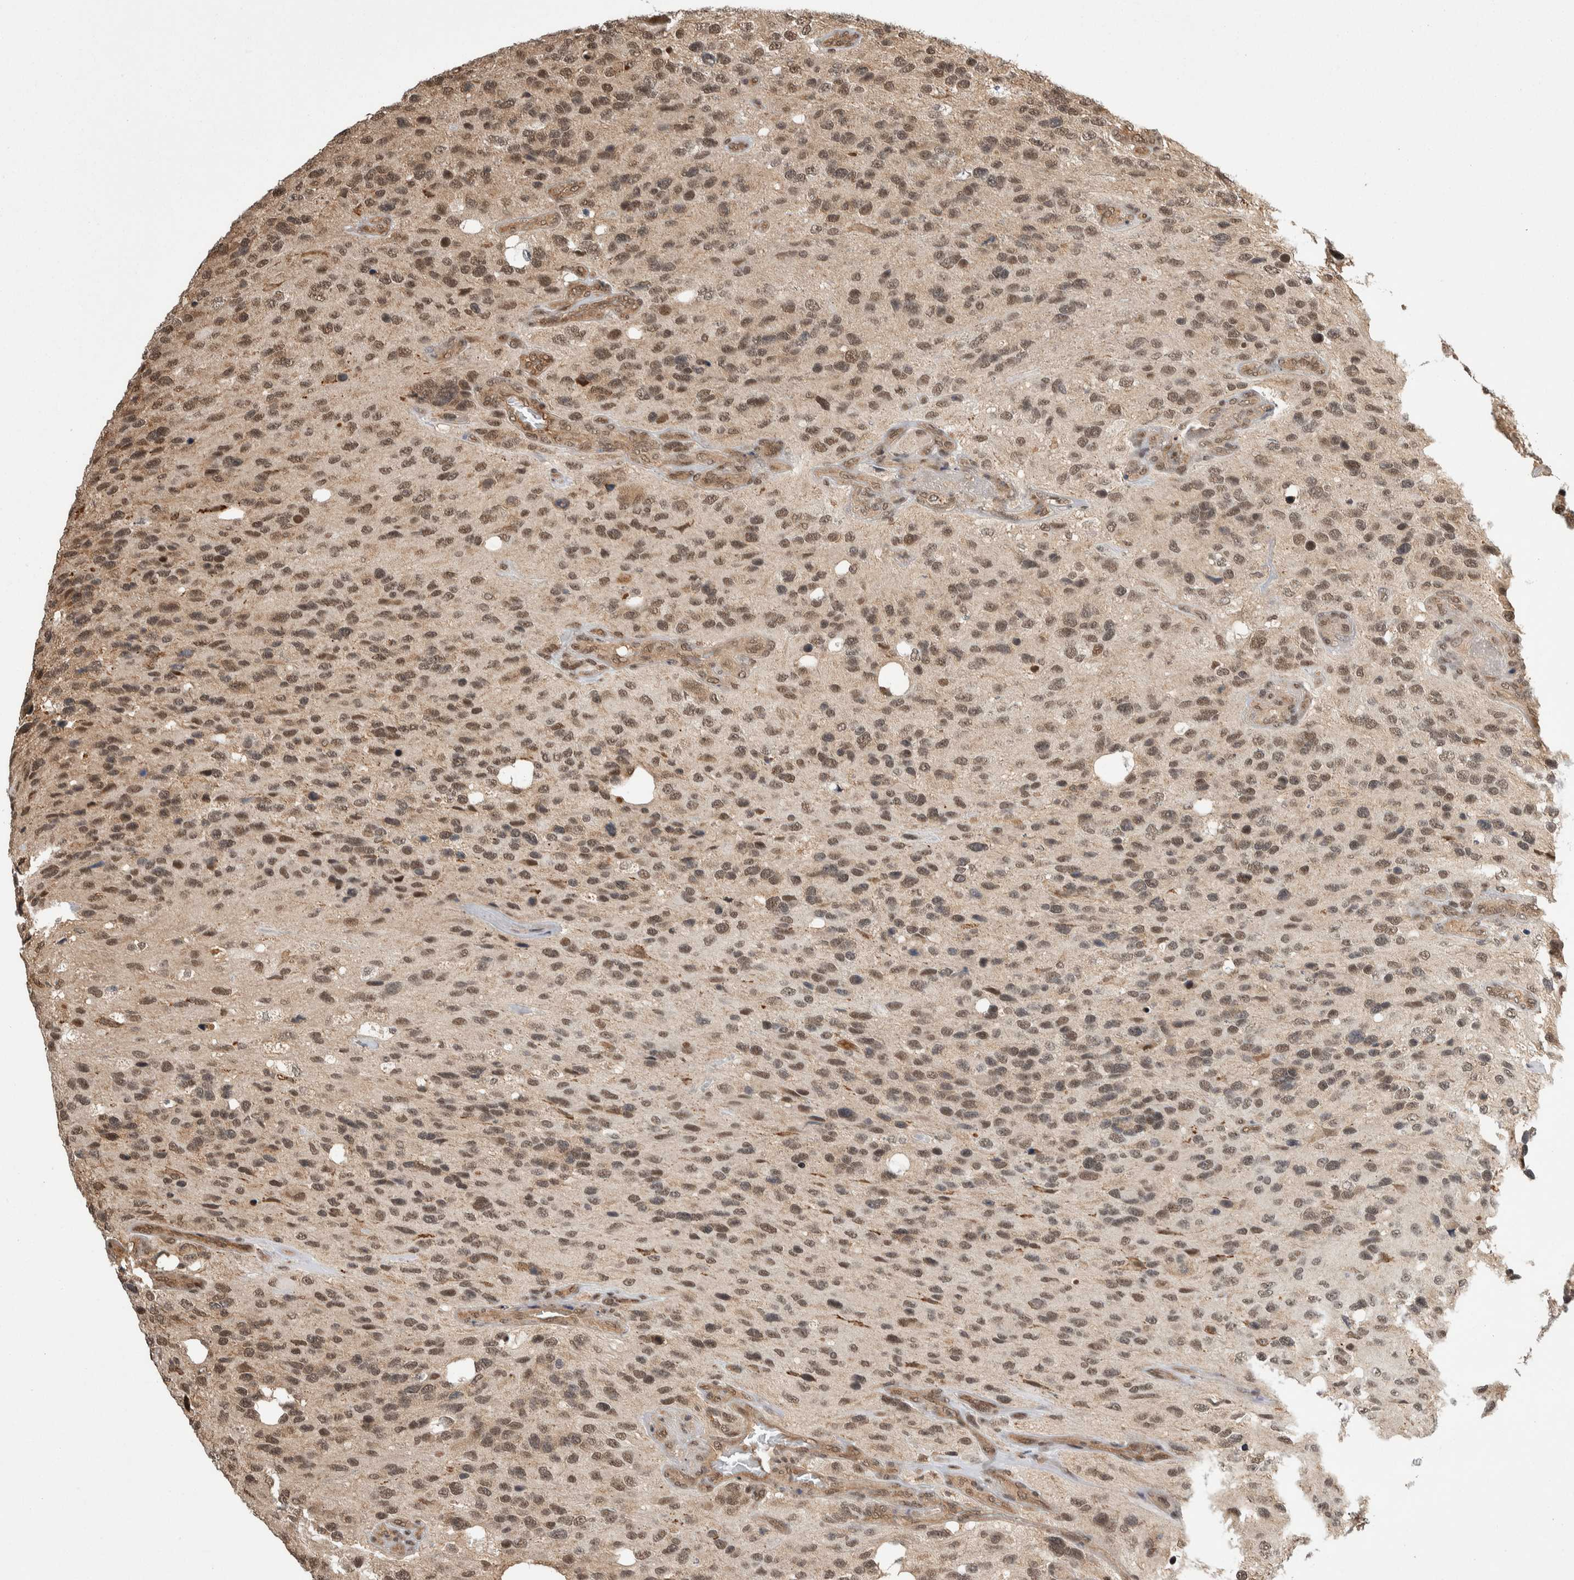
{"staining": {"intensity": "moderate", "quantity": ">75%", "location": "nuclear"}, "tissue": "glioma", "cell_type": "Tumor cells", "image_type": "cancer", "snomed": [{"axis": "morphology", "description": "Glioma, malignant, High grade"}, {"axis": "topography", "description": "Brain"}], "caption": "Human glioma stained for a protein (brown) reveals moderate nuclear positive positivity in about >75% of tumor cells.", "gene": "ZNF592", "patient": {"sex": "female", "age": 58}}